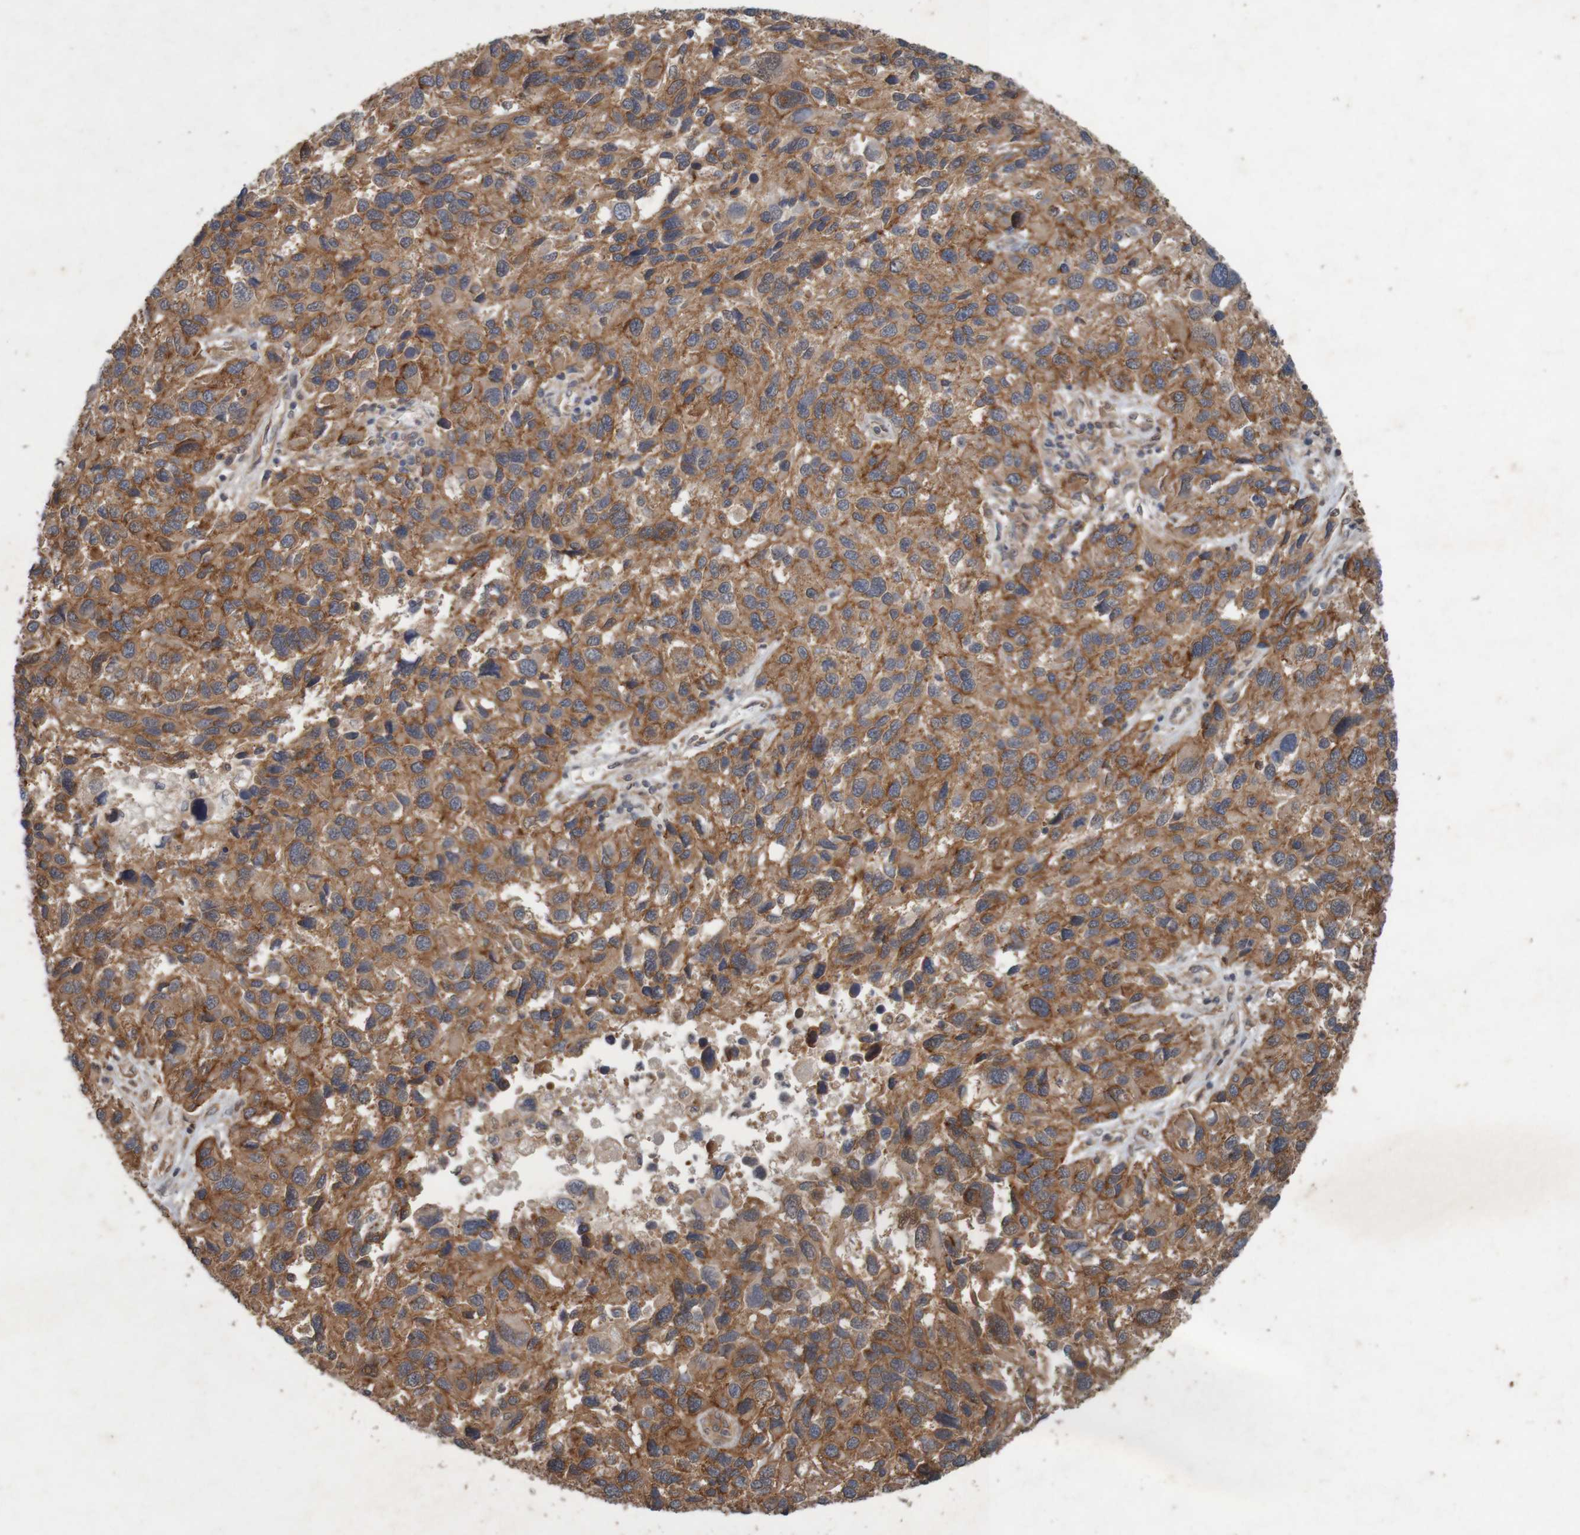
{"staining": {"intensity": "moderate", "quantity": ">75%", "location": "cytoplasmic/membranous"}, "tissue": "melanoma", "cell_type": "Tumor cells", "image_type": "cancer", "snomed": [{"axis": "morphology", "description": "Malignant melanoma, NOS"}, {"axis": "topography", "description": "Skin"}], "caption": "Immunohistochemical staining of human melanoma shows moderate cytoplasmic/membranous protein expression in approximately >75% of tumor cells. The staining is performed using DAB brown chromogen to label protein expression. The nuclei are counter-stained blue using hematoxylin.", "gene": "ARHGEF11", "patient": {"sex": "male", "age": 53}}